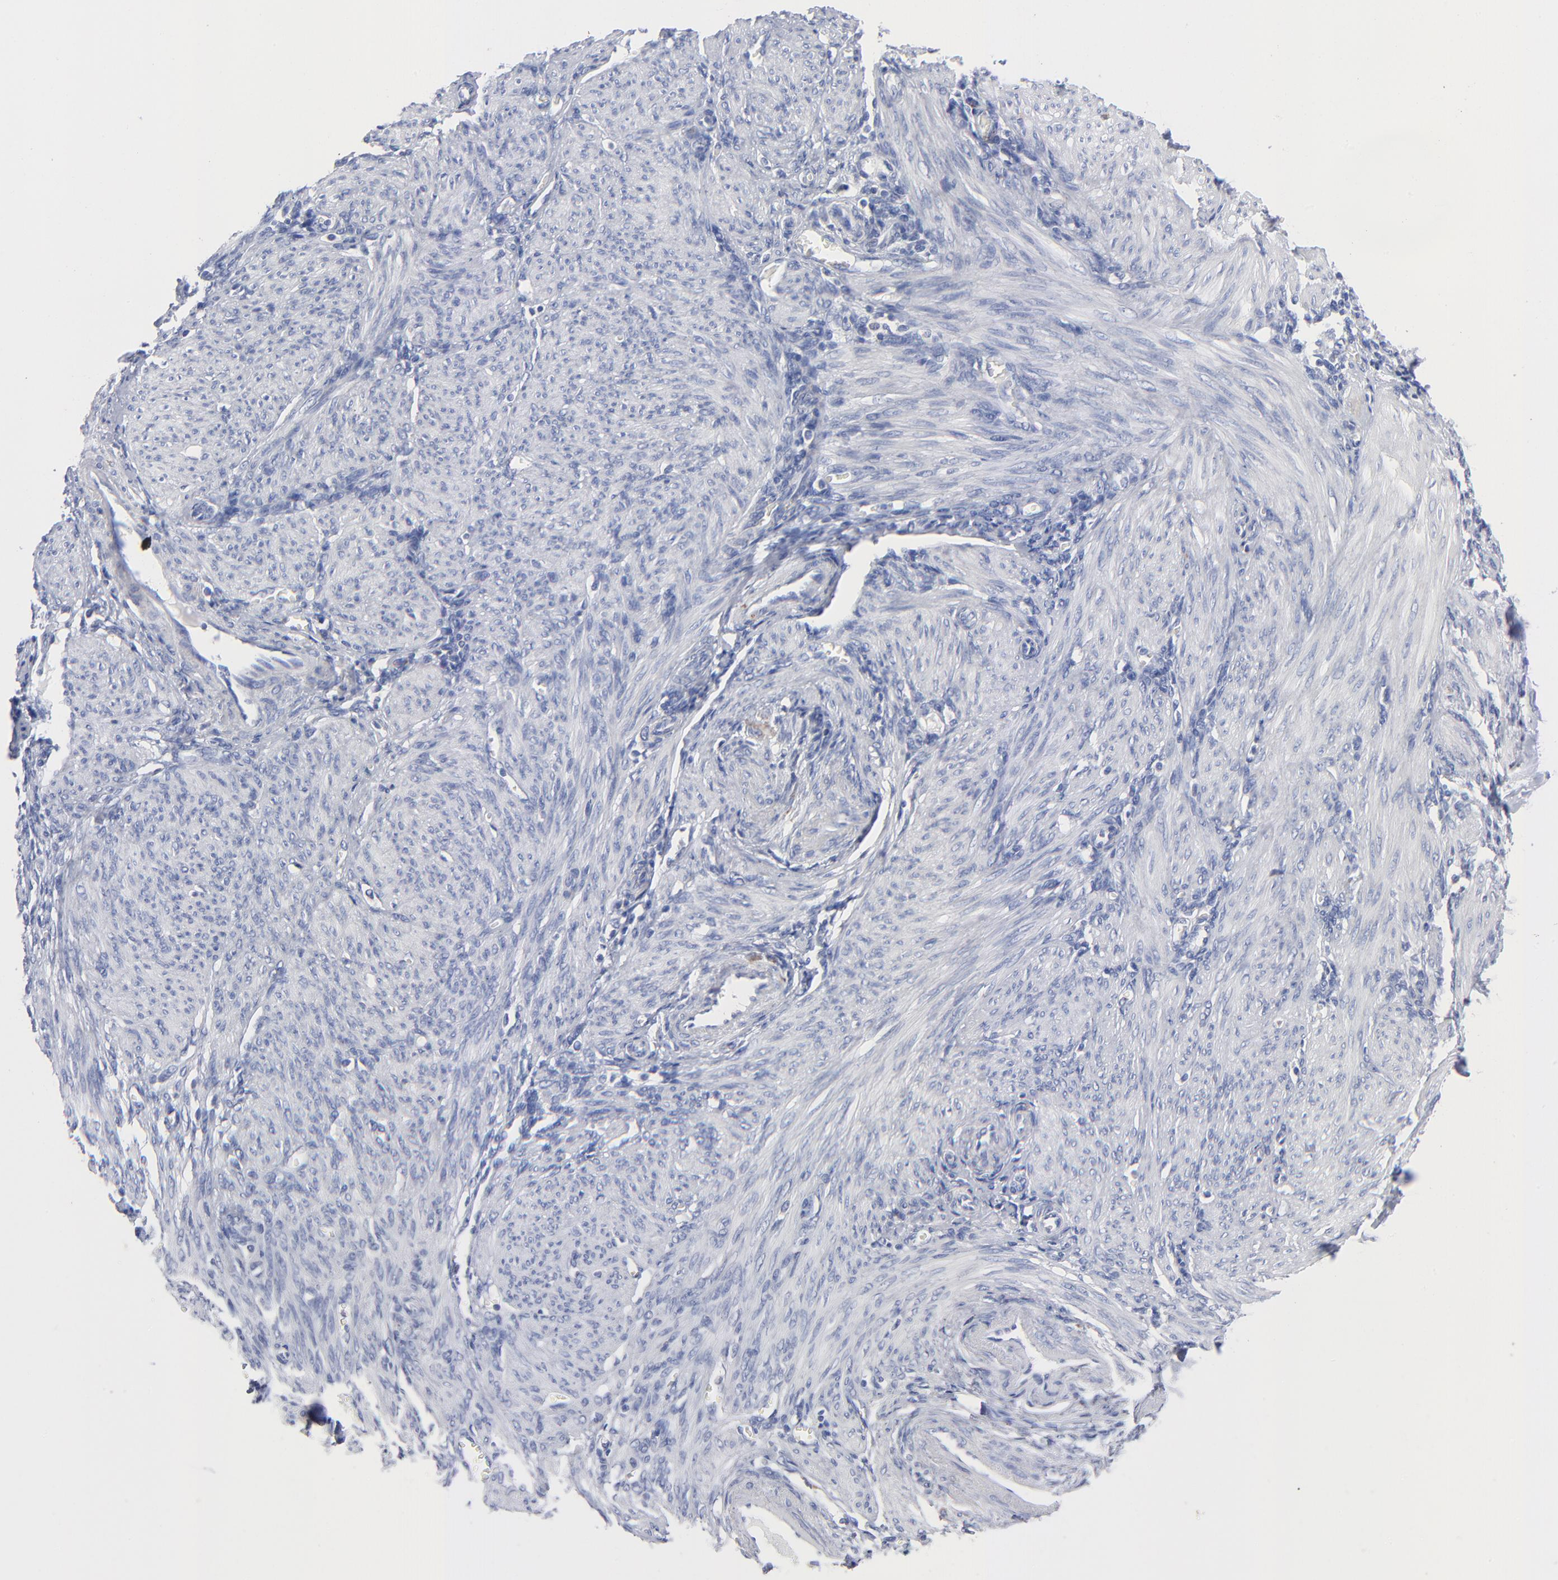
{"staining": {"intensity": "negative", "quantity": "none", "location": "none"}, "tissue": "endometrium", "cell_type": "Cells in endometrial stroma", "image_type": "normal", "snomed": [{"axis": "morphology", "description": "Normal tissue, NOS"}, {"axis": "topography", "description": "Endometrium"}], "caption": "Immunohistochemistry image of unremarkable endometrium stained for a protein (brown), which reveals no positivity in cells in endometrial stroma. (DAB immunohistochemistry (IHC), high magnification).", "gene": "CHCHD10", "patient": {"sex": "female", "age": 72}}